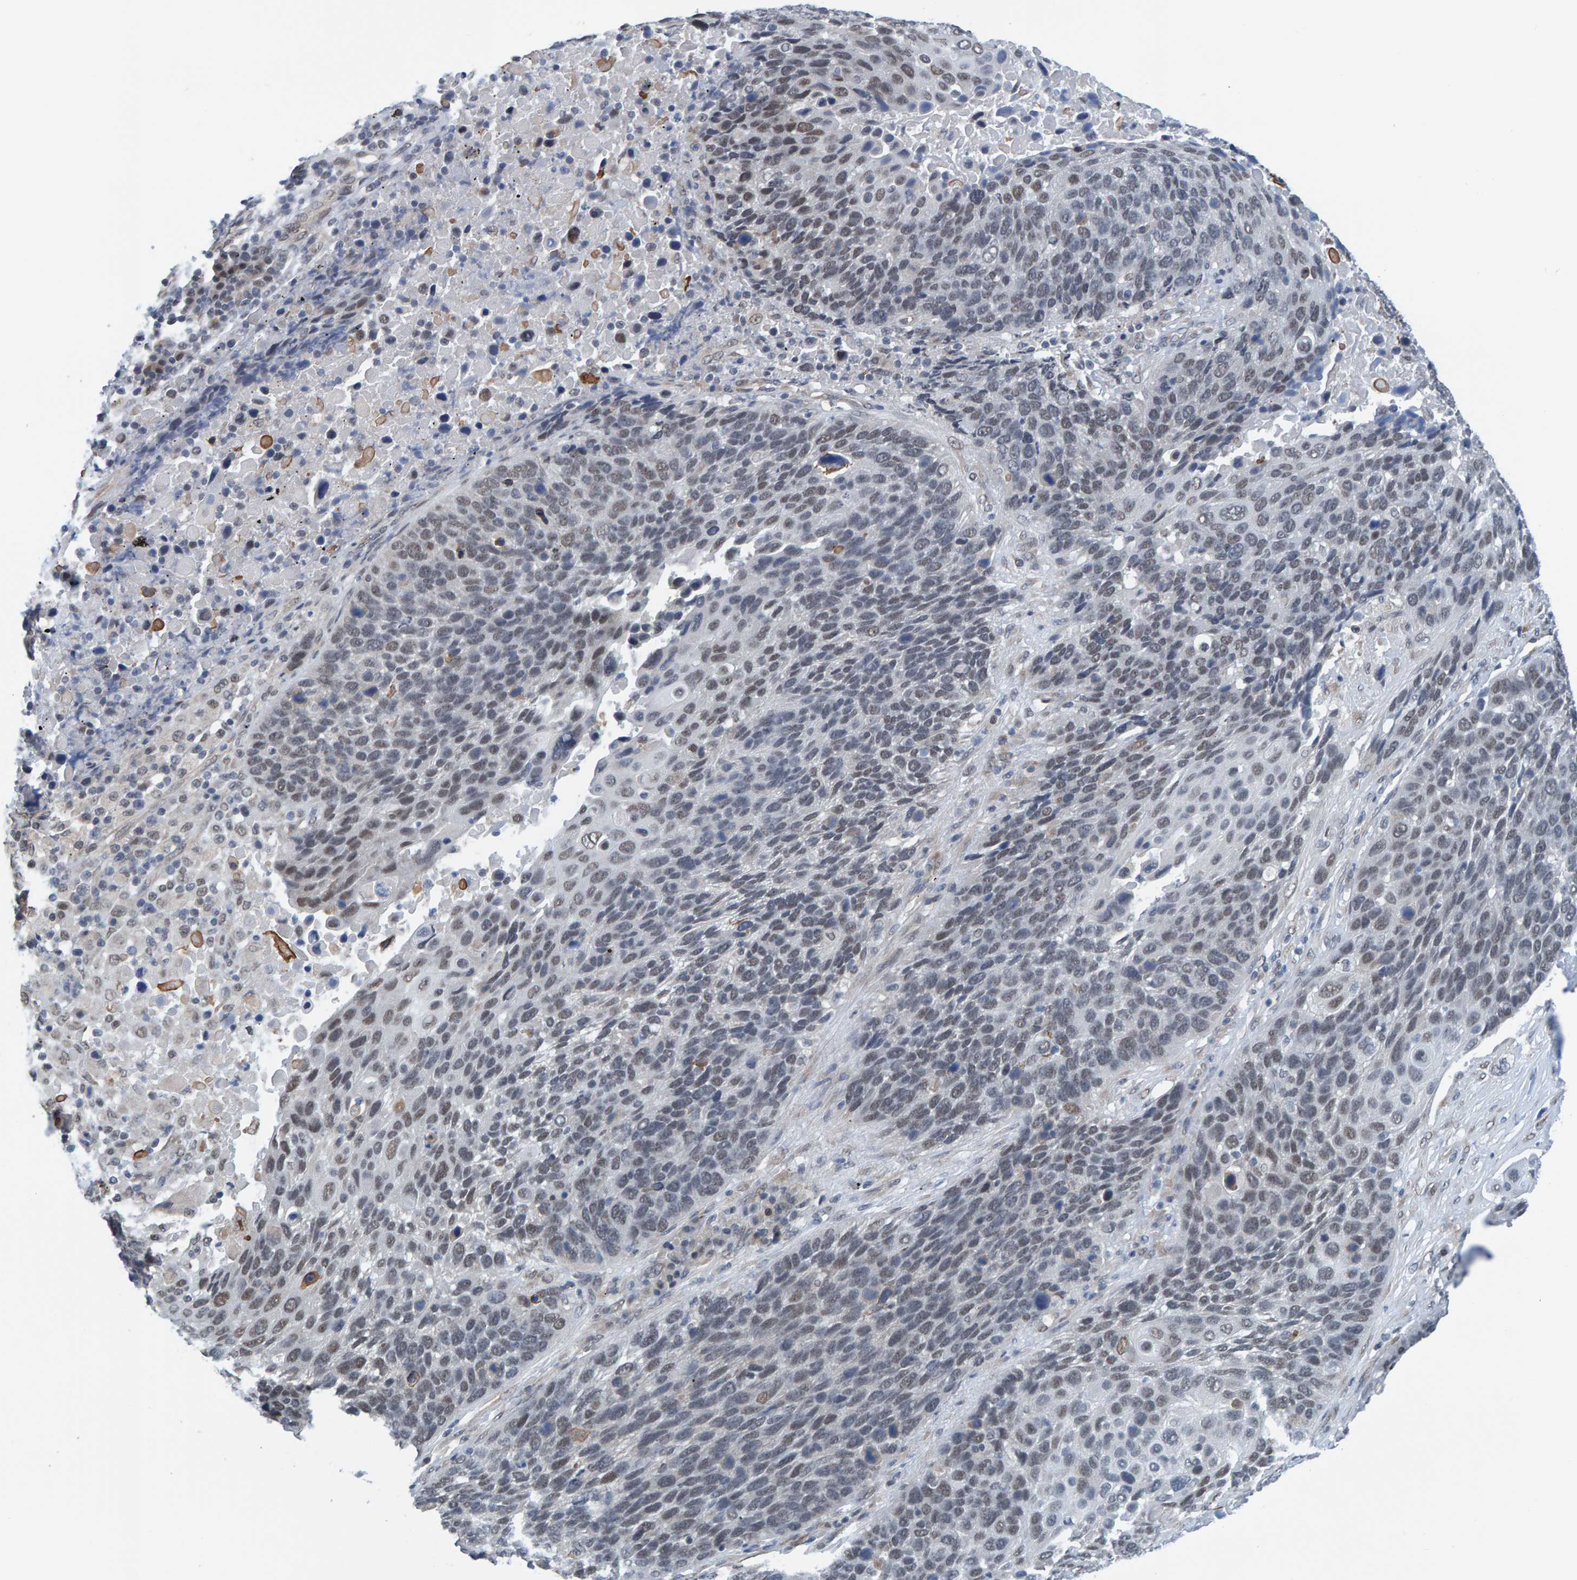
{"staining": {"intensity": "weak", "quantity": "<25%", "location": "nuclear"}, "tissue": "lung cancer", "cell_type": "Tumor cells", "image_type": "cancer", "snomed": [{"axis": "morphology", "description": "Squamous cell carcinoma, NOS"}, {"axis": "topography", "description": "Lung"}], "caption": "IHC micrograph of neoplastic tissue: lung squamous cell carcinoma stained with DAB exhibits no significant protein positivity in tumor cells.", "gene": "SCRN2", "patient": {"sex": "male", "age": 66}}